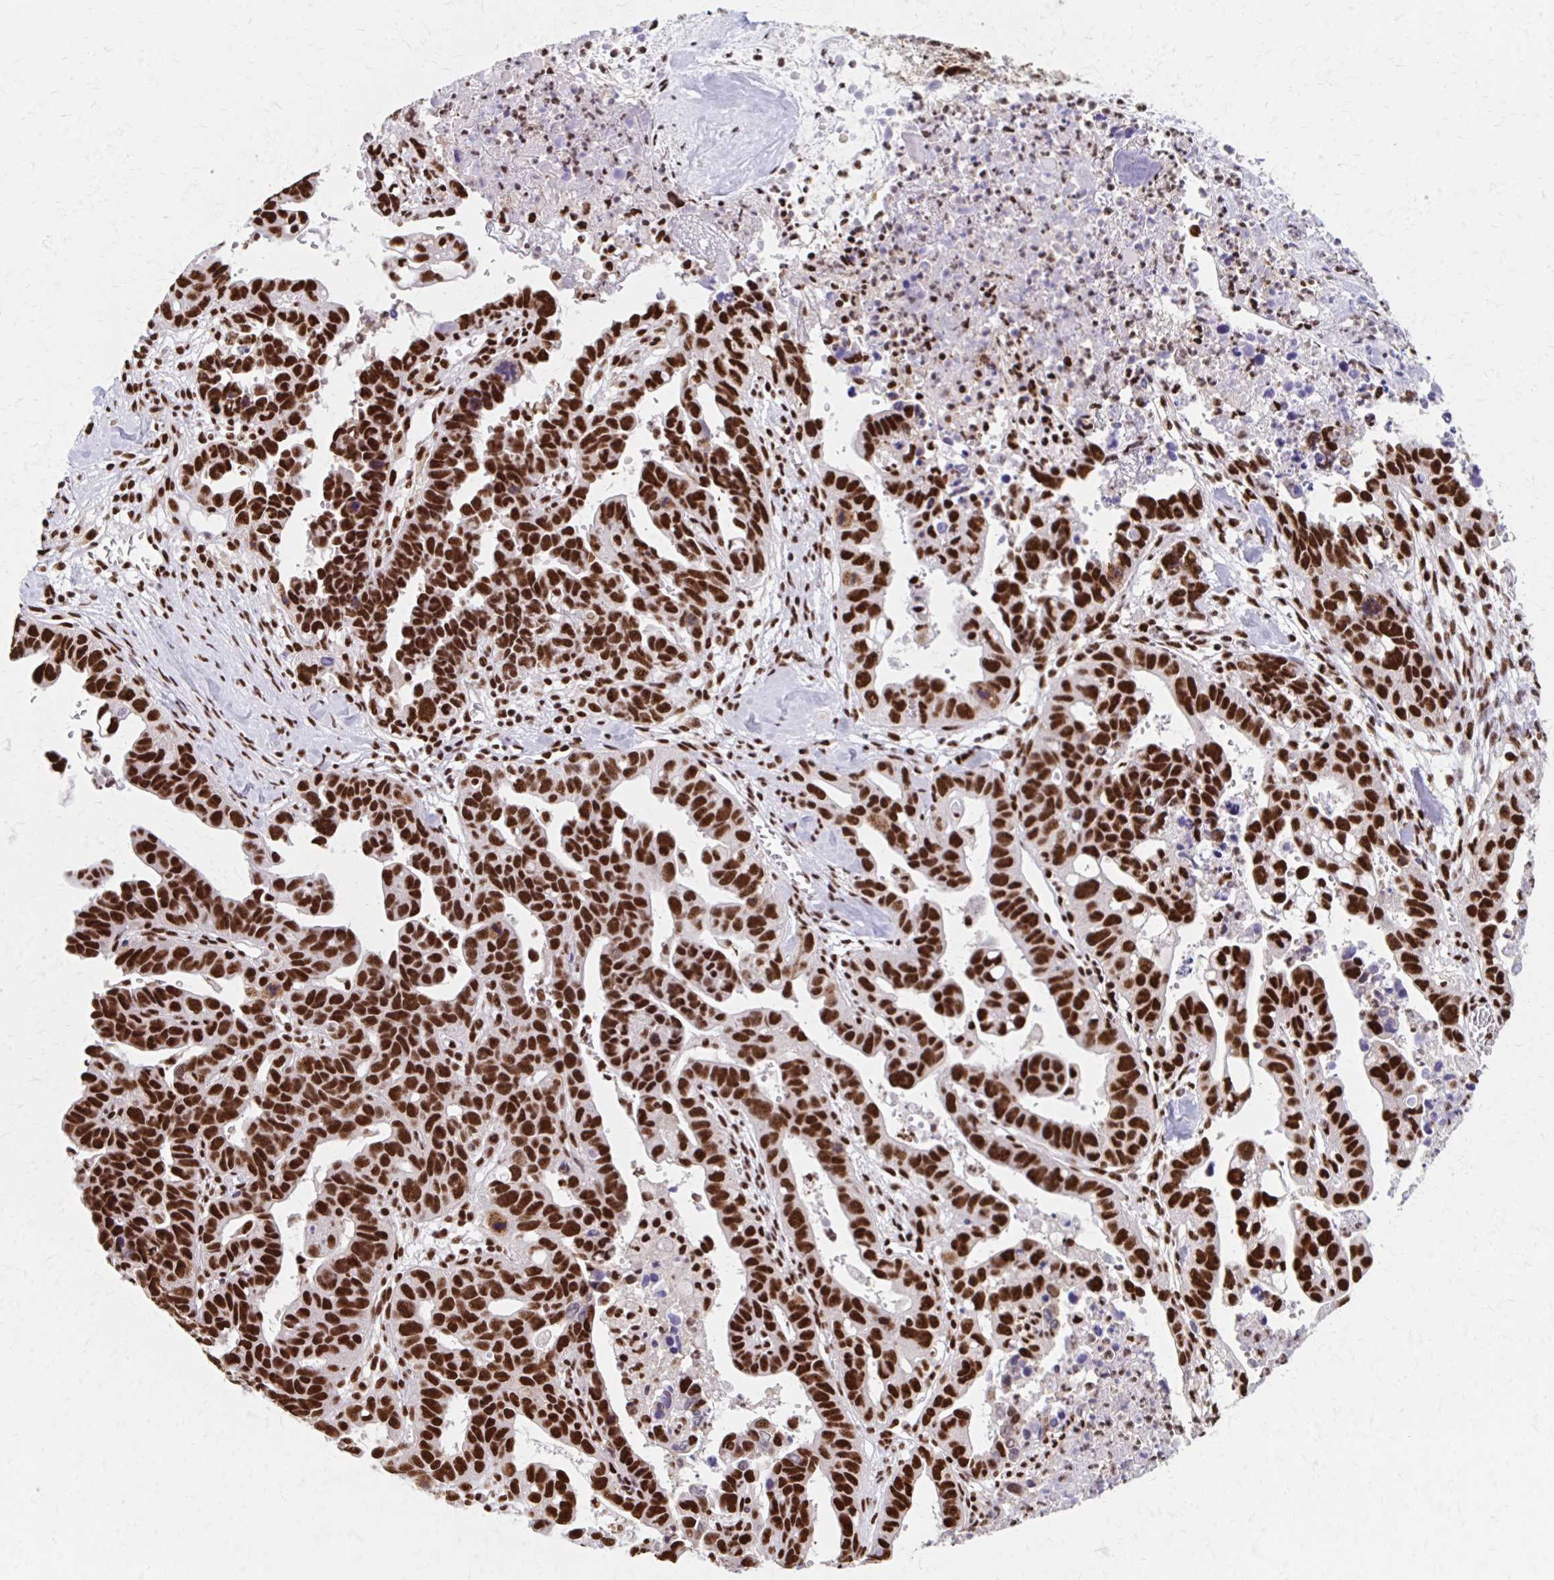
{"staining": {"intensity": "strong", "quantity": ">75%", "location": "nuclear"}, "tissue": "ovarian cancer", "cell_type": "Tumor cells", "image_type": "cancer", "snomed": [{"axis": "morphology", "description": "Cystadenocarcinoma, serous, NOS"}, {"axis": "topography", "description": "Ovary"}], "caption": "DAB (3,3'-diaminobenzidine) immunohistochemical staining of serous cystadenocarcinoma (ovarian) demonstrates strong nuclear protein expression in approximately >75% of tumor cells.", "gene": "CNKSR3", "patient": {"sex": "female", "age": 69}}